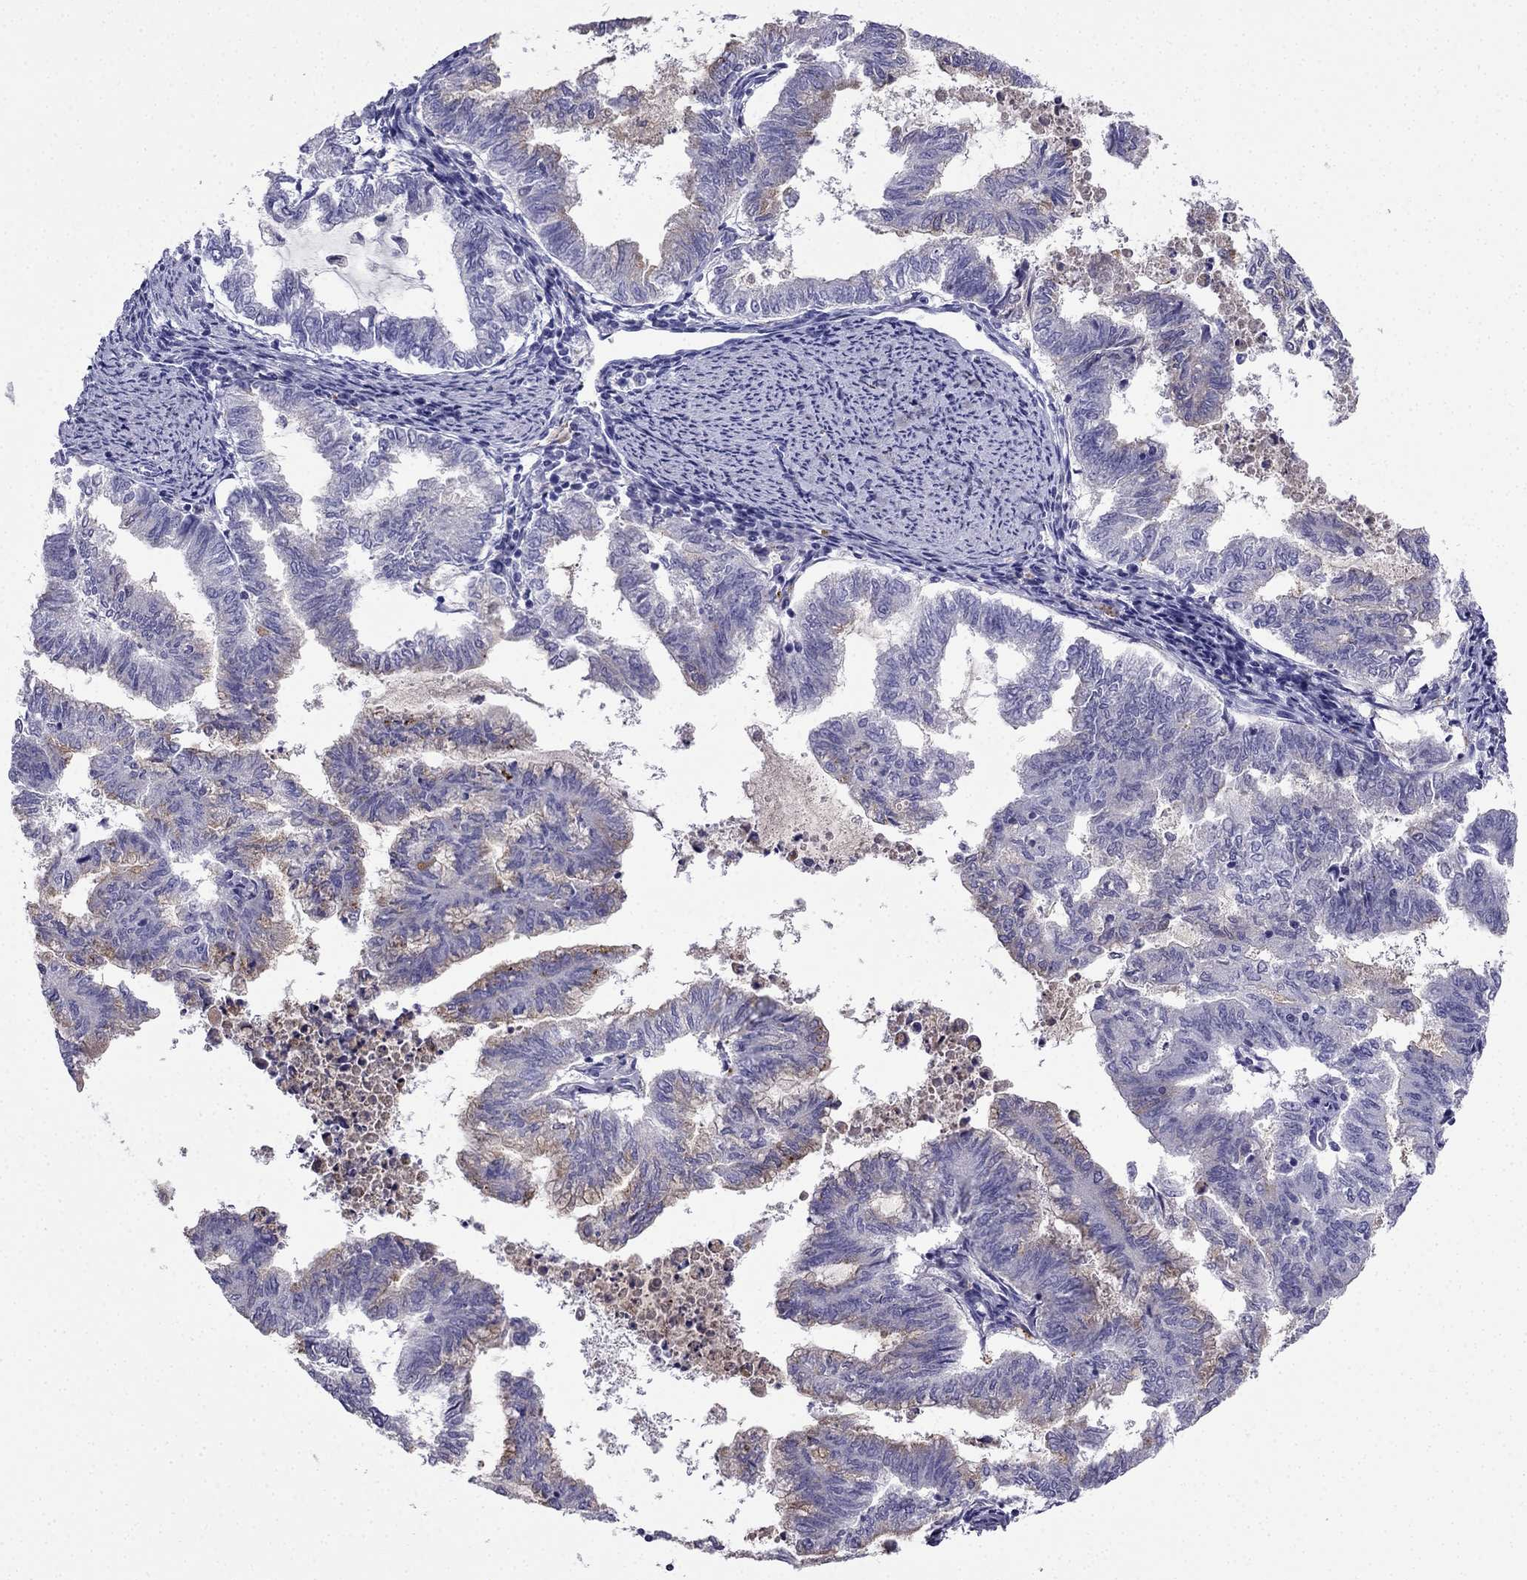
{"staining": {"intensity": "negative", "quantity": "none", "location": "none"}, "tissue": "endometrial cancer", "cell_type": "Tumor cells", "image_type": "cancer", "snomed": [{"axis": "morphology", "description": "Adenocarcinoma, NOS"}, {"axis": "topography", "description": "Endometrium"}], "caption": "The image shows no staining of tumor cells in endometrial cancer.", "gene": "PTH", "patient": {"sex": "female", "age": 79}}